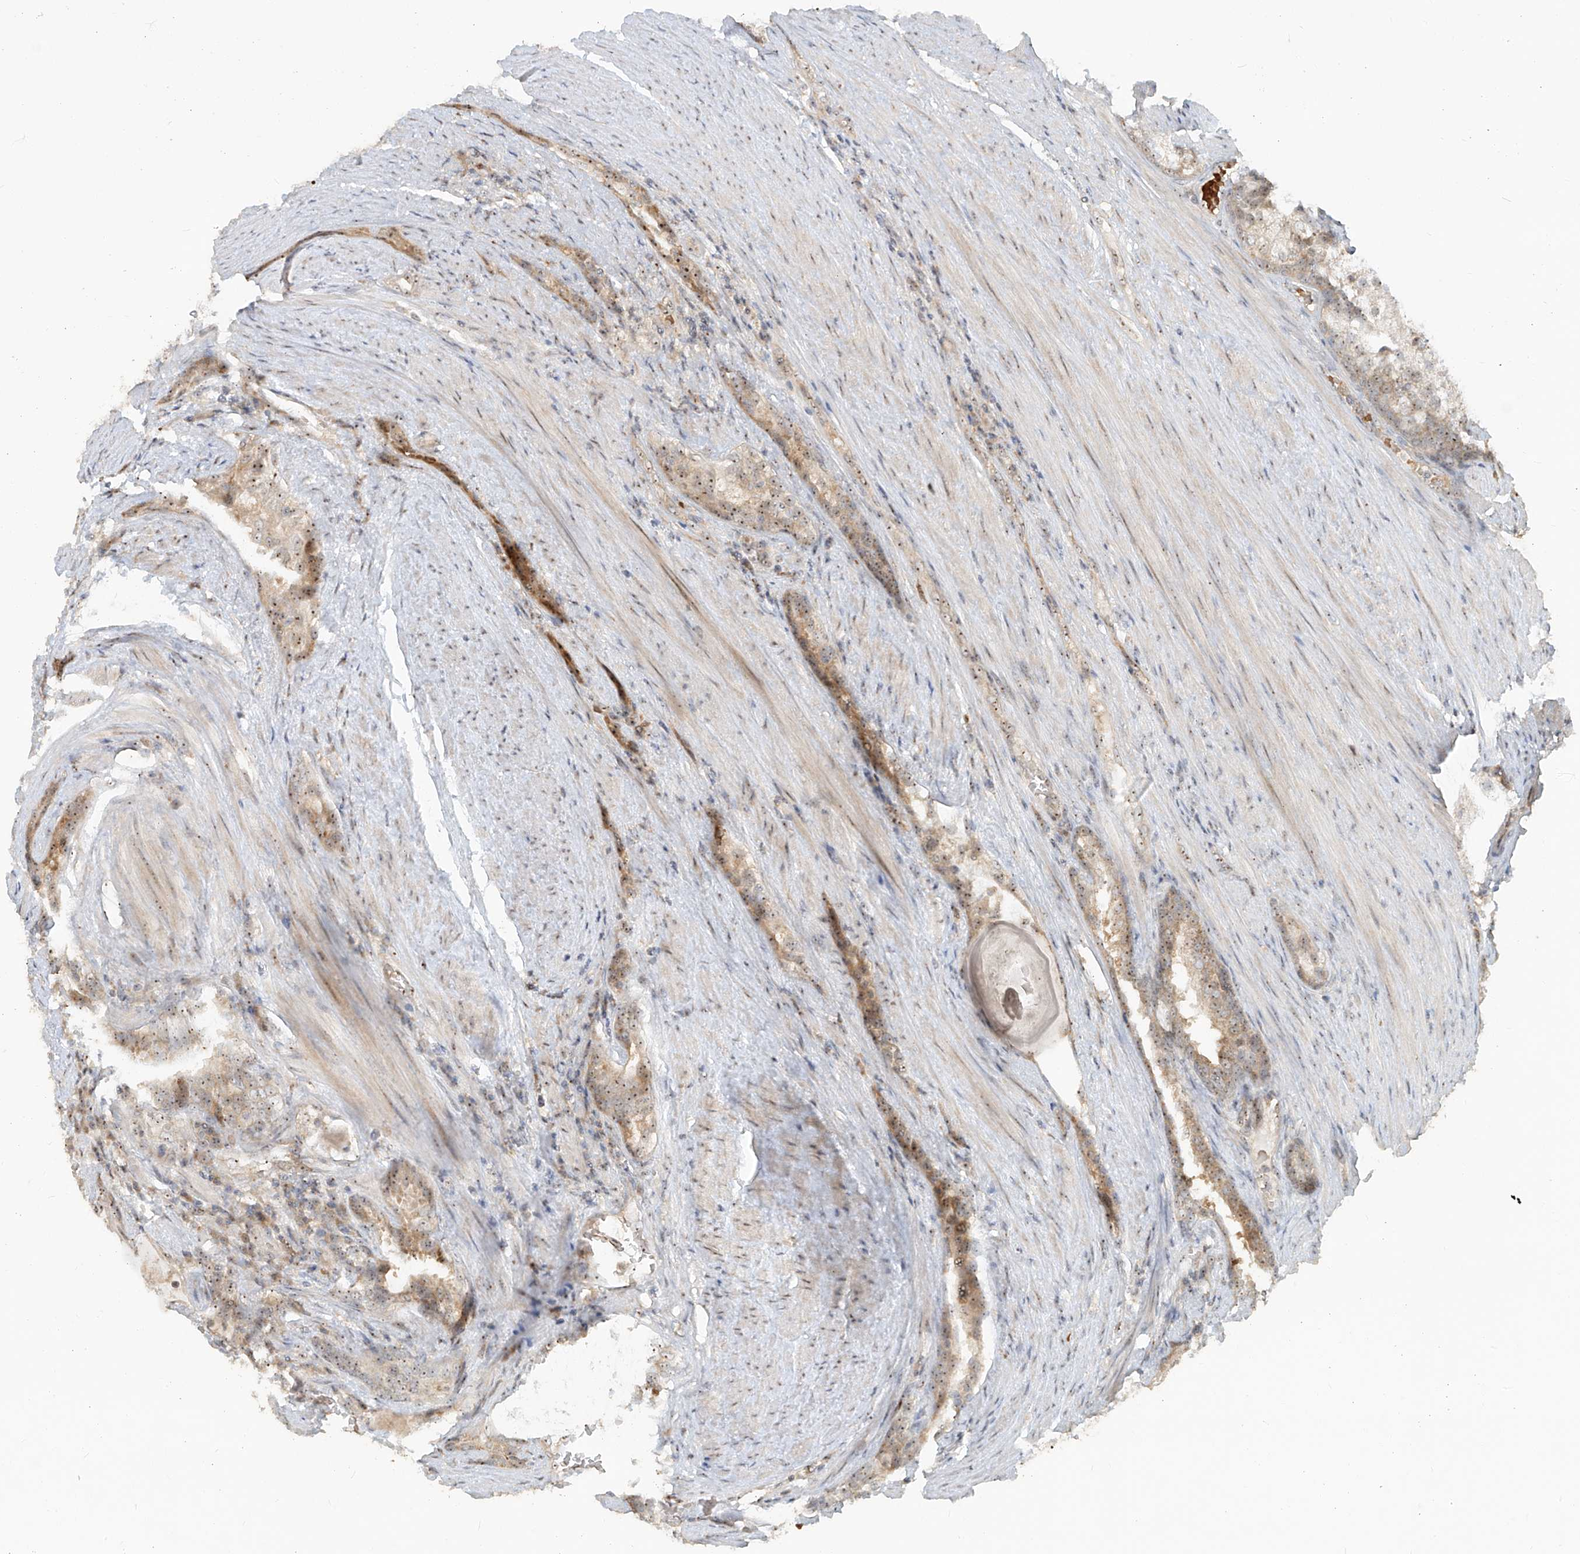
{"staining": {"intensity": "moderate", "quantity": "<25%", "location": "cytoplasmic/membranous,nuclear"}, "tissue": "prostate cancer", "cell_type": "Tumor cells", "image_type": "cancer", "snomed": [{"axis": "morphology", "description": "Adenocarcinoma, High grade"}, {"axis": "topography", "description": "Prostate"}], "caption": "Immunohistochemistry histopathology image of human adenocarcinoma (high-grade) (prostate) stained for a protein (brown), which exhibits low levels of moderate cytoplasmic/membranous and nuclear expression in approximately <25% of tumor cells.", "gene": "BYSL", "patient": {"sex": "male", "age": 60}}